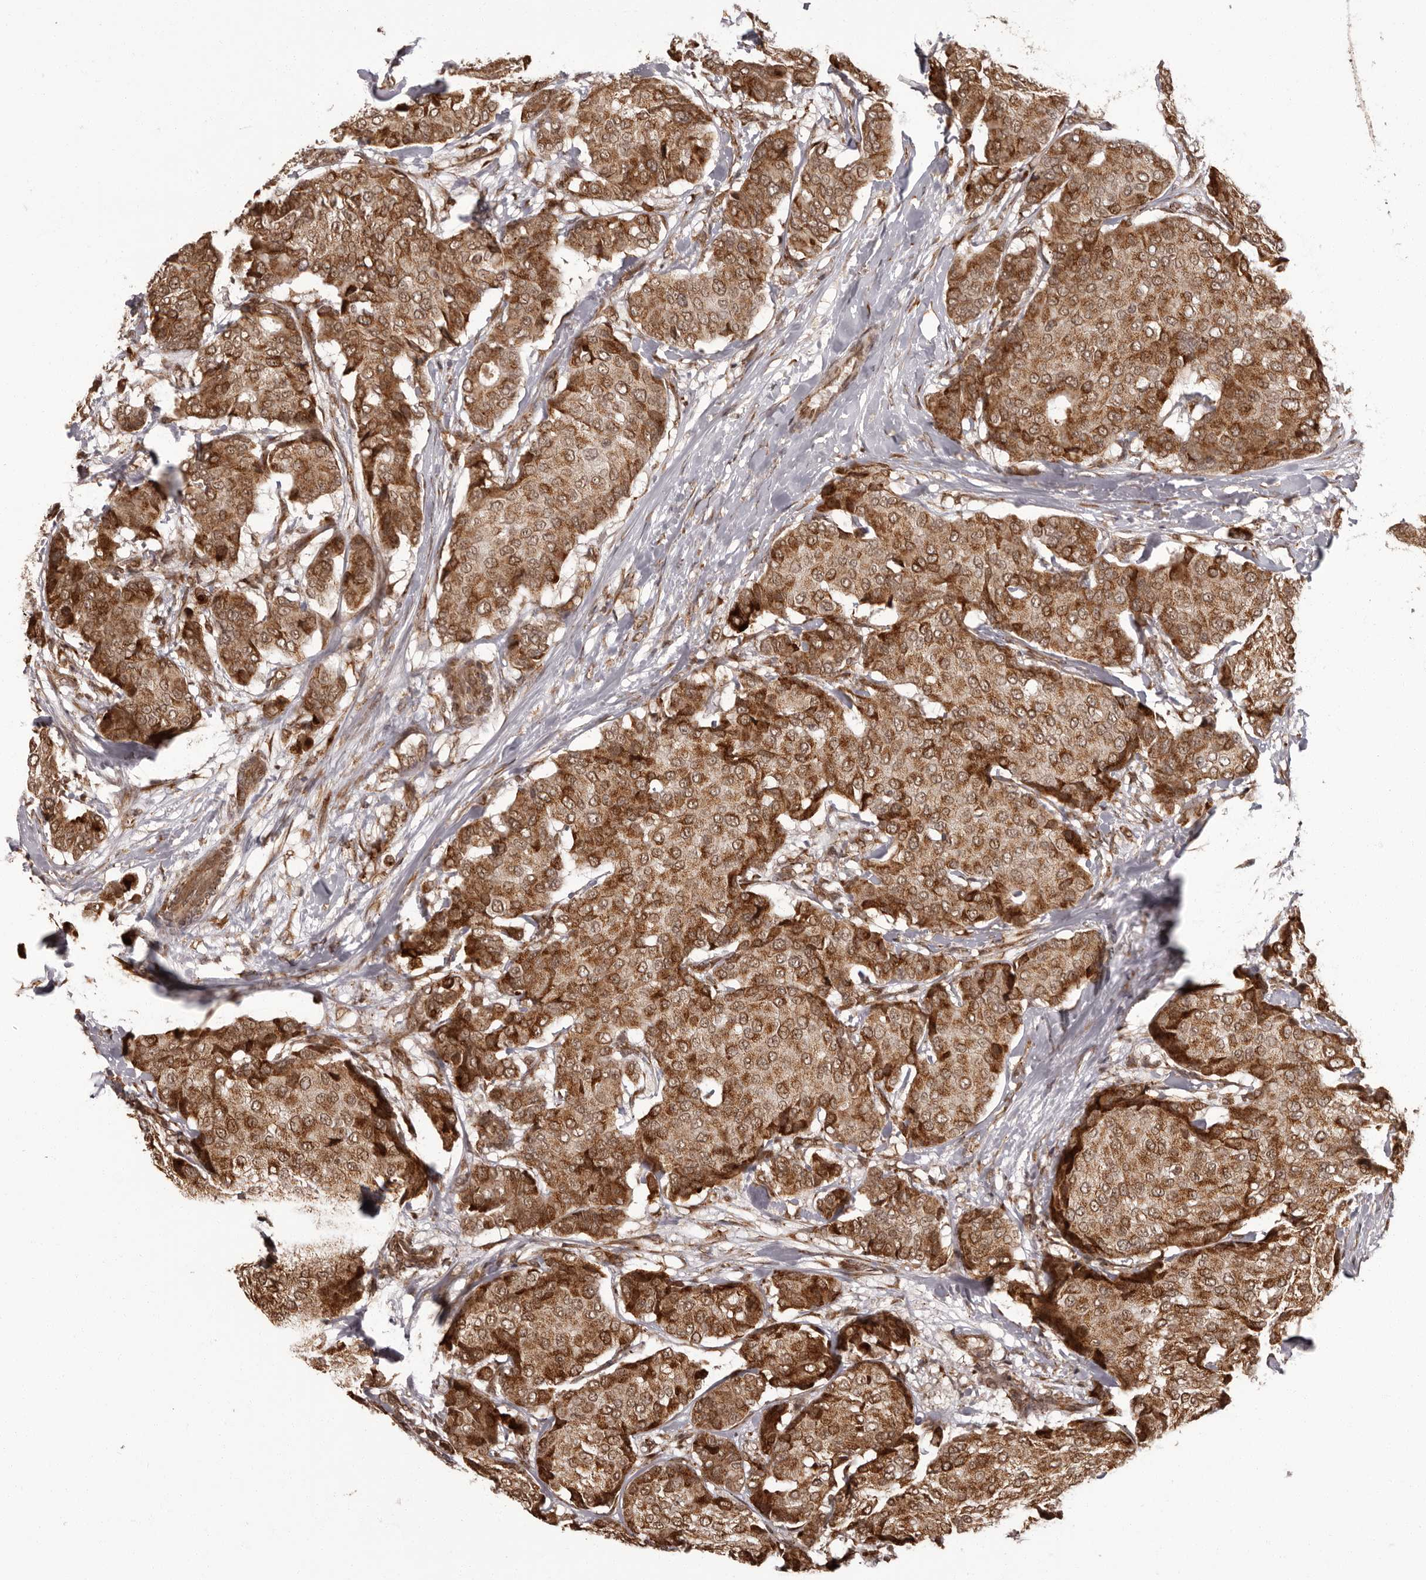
{"staining": {"intensity": "moderate", "quantity": ">75%", "location": "cytoplasmic/membranous,nuclear"}, "tissue": "breast cancer", "cell_type": "Tumor cells", "image_type": "cancer", "snomed": [{"axis": "morphology", "description": "Duct carcinoma"}, {"axis": "topography", "description": "Breast"}], "caption": "Immunohistochemistry (IHC) histopathology image of breast intraductal carcinoma stained for a protein (brown), which reveals medium levels of moderate cytoplasmic/membranous and nuclear expression in about >75% of tumor cells.", "gene": "IL32", "patient": {"sex": "female", "age": 75}}